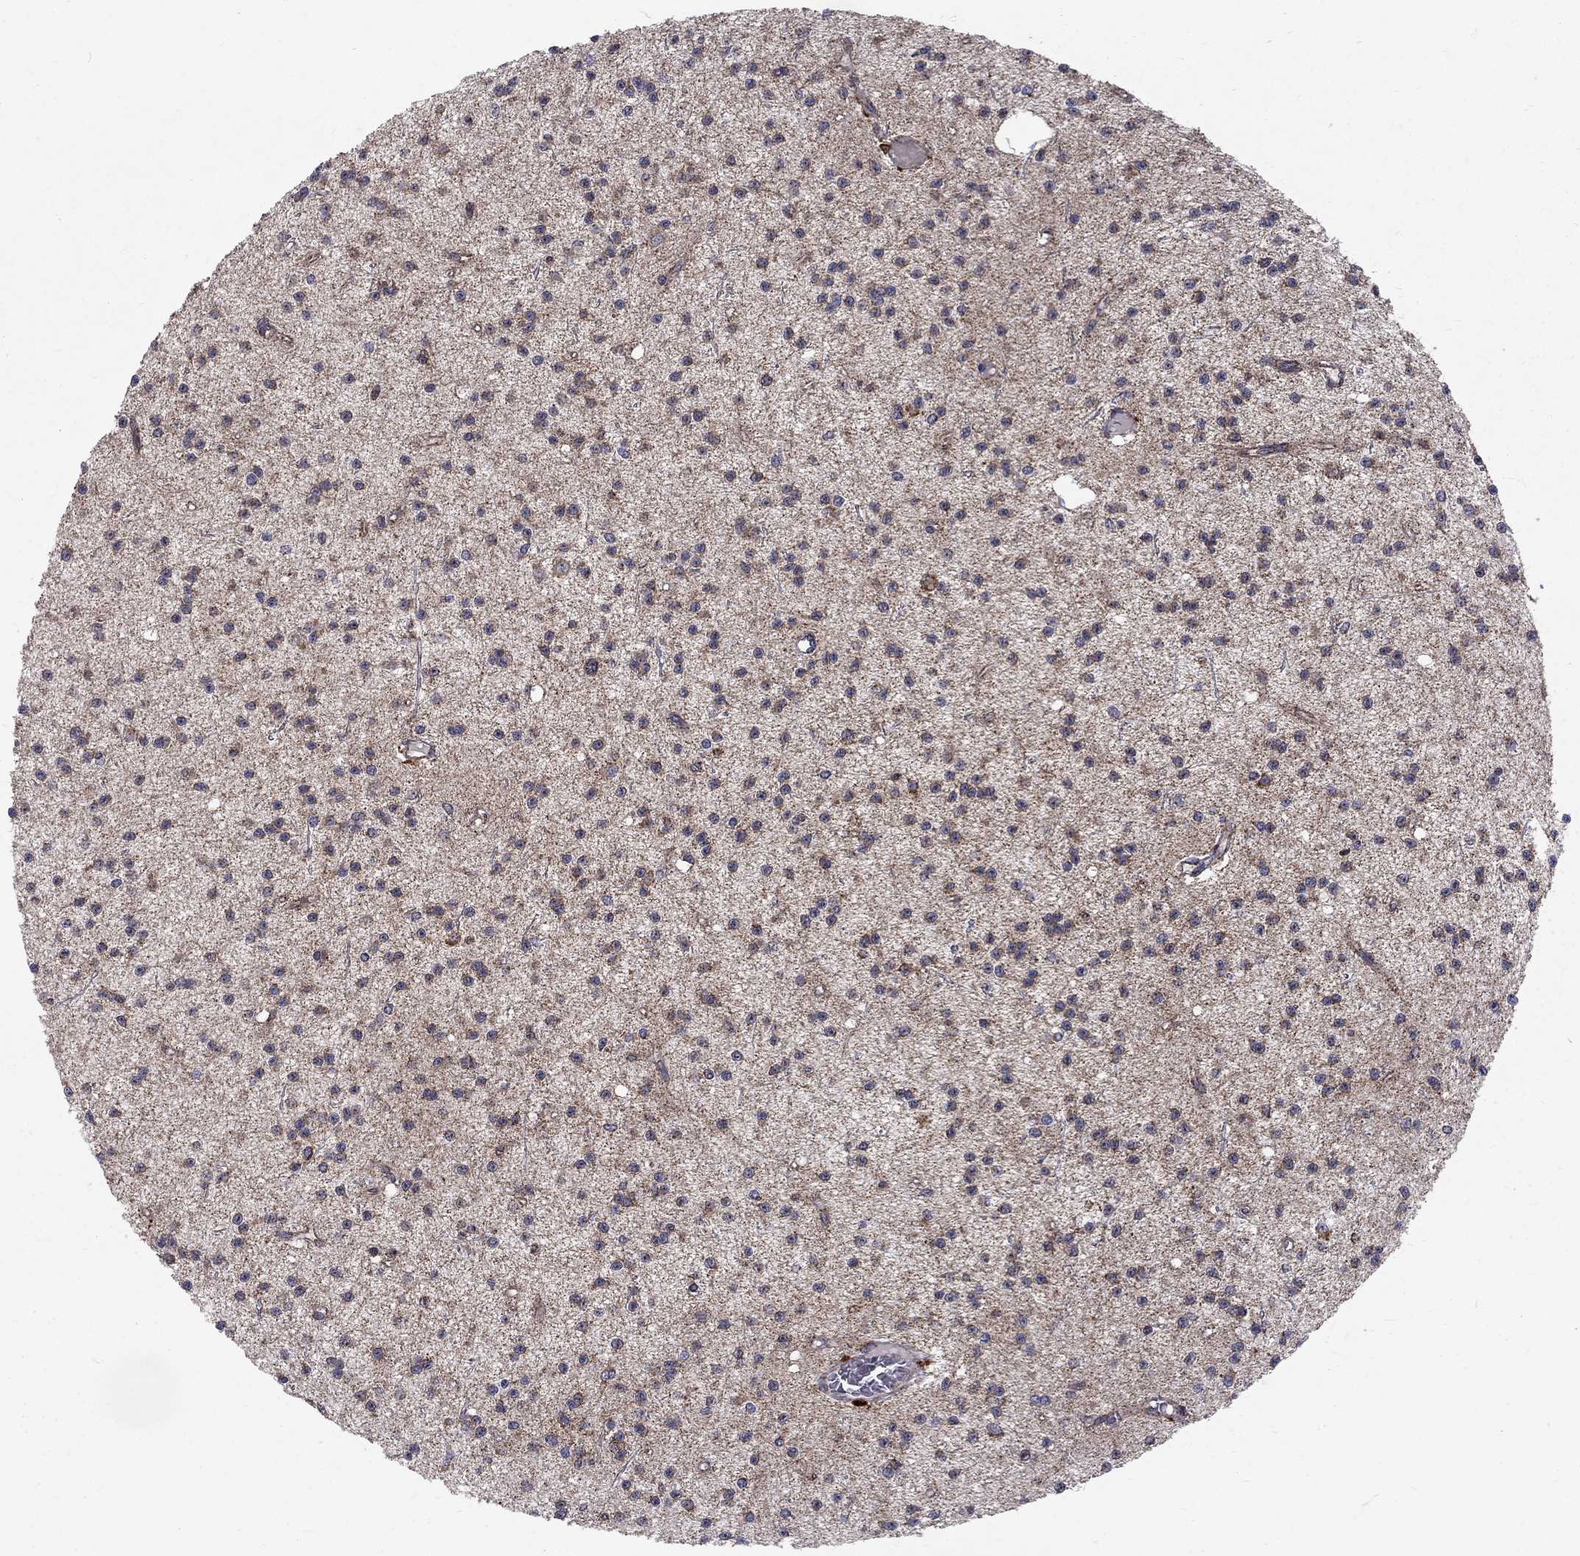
{"staining": {"intensity": "strong", "quantity": "25%-75%", "location": "cytoplasmic/membranous"}, "tissue": "glioma", "cell_type": "Tumor cells", "image_type": "cancer", "snomed": [{"axis": "morphology", "description": "Glioma, malignant, Low grade"}, {"axis": "topography", "description": "Brain"}], "caption": "IHC (DAB (3,3'-diaminobenzidine)) staining of human glioma reveals strong cytoplasmic/membranous protein expression in about 25%-75% of tumor cells. (Brightfield microscopy of DAB IHC at high magnification).", "gene": "ALDH1B1", "patient": {"sex": "male", "age": 27}}